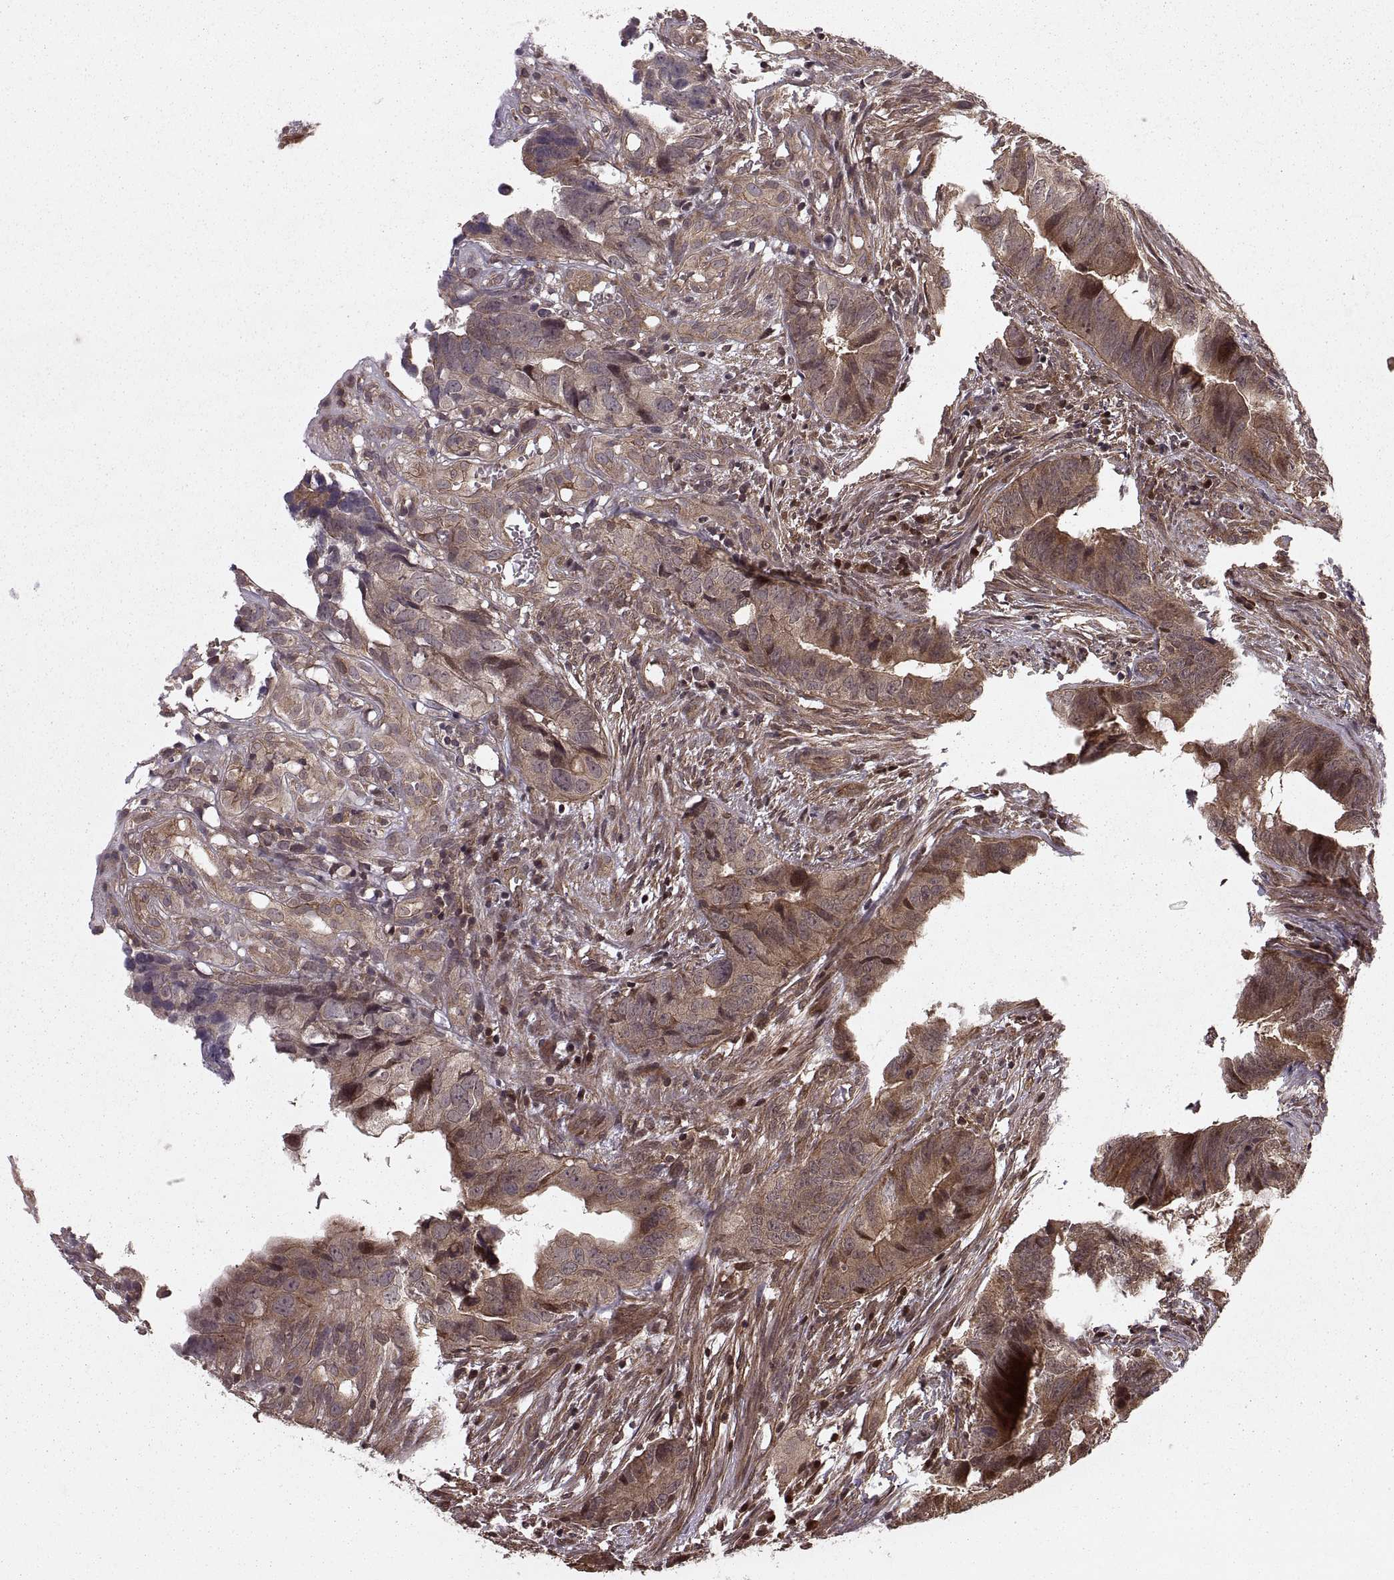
{"staining": {"intensity": "strong", "quantity": ">75%", "location": "cytoplasmic/membranous"}, "tissue": "colorectal cancer", "cell_type": "Tumor cells", "image_type": "cancer", "snomed": [{"axis": "morphology", "description": "Adenocarcinoma, NOS"}, {"axis": "topography", "description": "Colon"}], "caption": "DAB (3,3'-diaminobenzidine) immunohistochemical staining of human adenocarcinoma (colorectal) reveals strong cytoplasmic/membranous protein positivity in approximately >75% of tumor cells. Using DAB (3,3'-diaminobenzidine) (brown) and hematoxylin (blue) stains, captured at high magnification using brightfield microscopy.", "gene": "DEDD", "patient": {"sex": "female", "age": 82}}